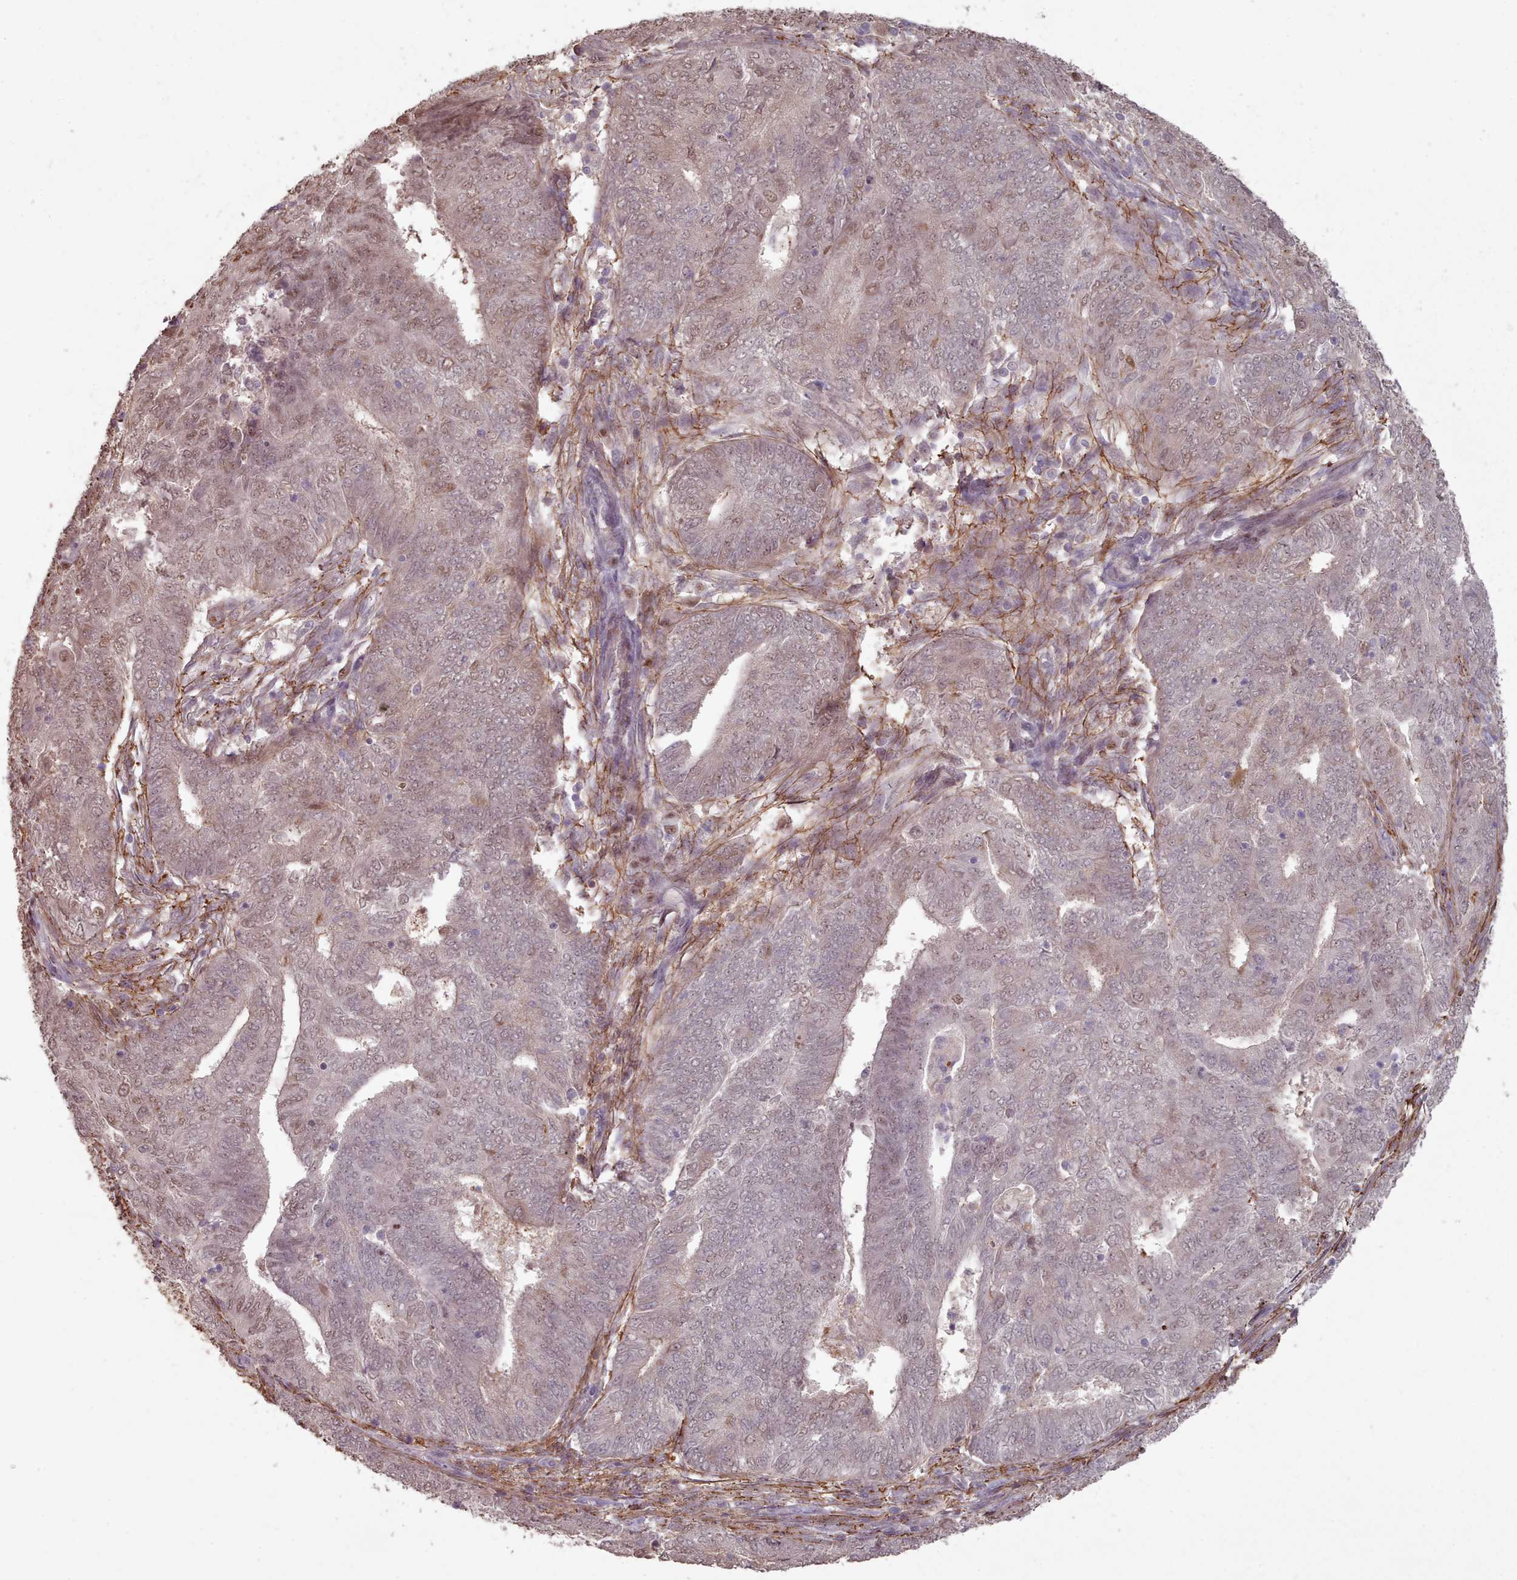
{"staining": {"intensity": "moderate", "quantity": "<25%", "location": "nuclear"}, "tissue": "endometrial cancer", "cell_type": "Tumor cells", "image_type": "cancer", "snomed": [{"axis": "morphology", "description": "Adenocarcinoma, NOS"}, {"axis": "topography", "description": "Endometrium"}], "caption": "There is low levels of moderate nuclear positivity in tumor cells of endometrial adenocarcinoma, as demonstrated by immunohistochemical staining (brown color).", "gene": "ERCC6L", "patient": {"sex": "female", "age": 62}}